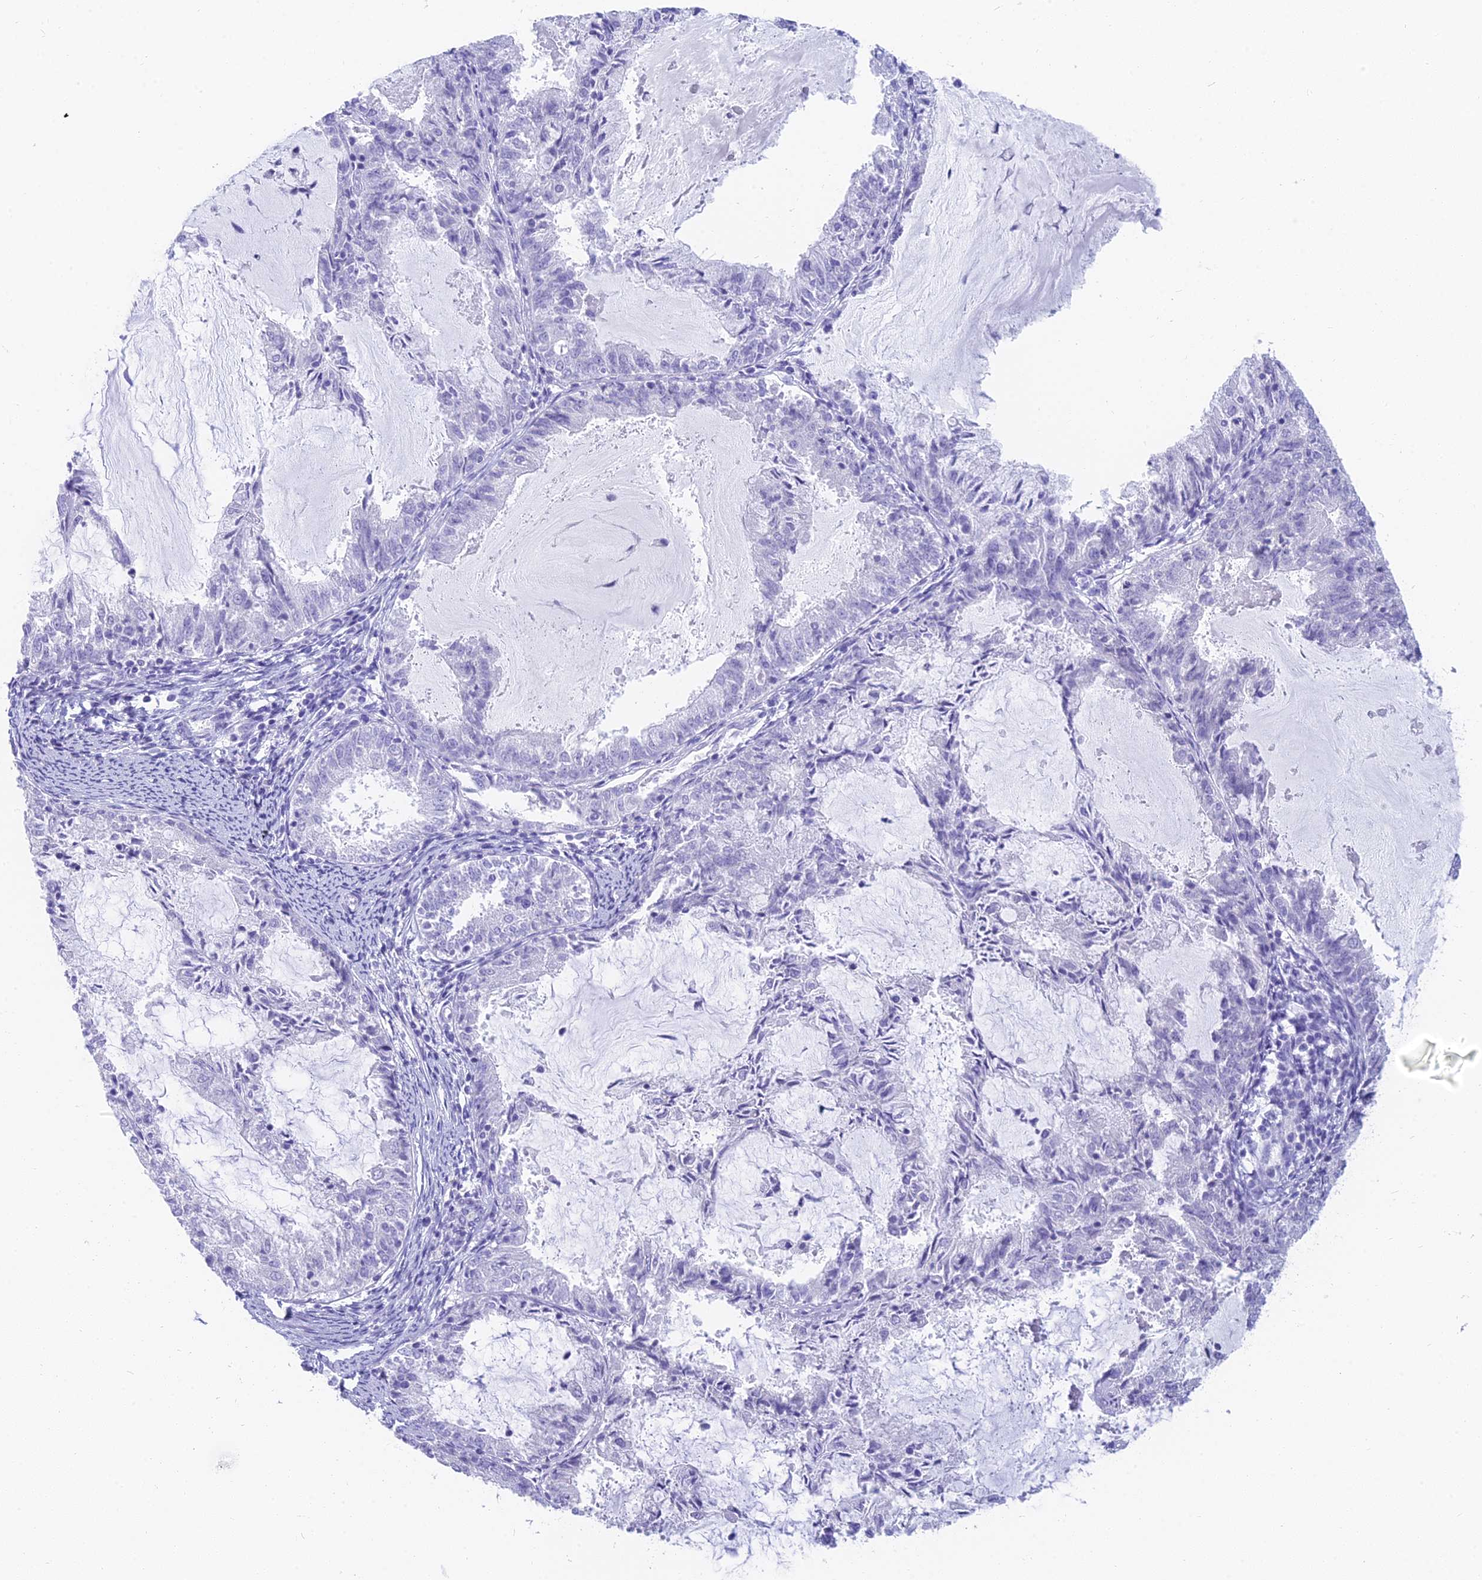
{"staining": {"intensity": "negative", "quantity": "none", "location": "none"}, "tissue": "endometrial cancer", "cell_type": "Tumor cells", "image_type": "cancer", "snomed": [{"axis": "morphology", "description": "Adenocarcinoma, NOS"}, {"axis": "topography", "description": "Endometrium"}], "caption": "Photomicrograph shows no significant protein staining in tumor cells of endometrial cancer (adenocarcinoma). Brightfield microscopy of IHC stained with DAB (3,3'-diaminobenzidine) (brown) and hematoxylin (blue), captured at high magnification.", "gene": "SLC36A2", "patient": {"sex": "female", "age": 57}}